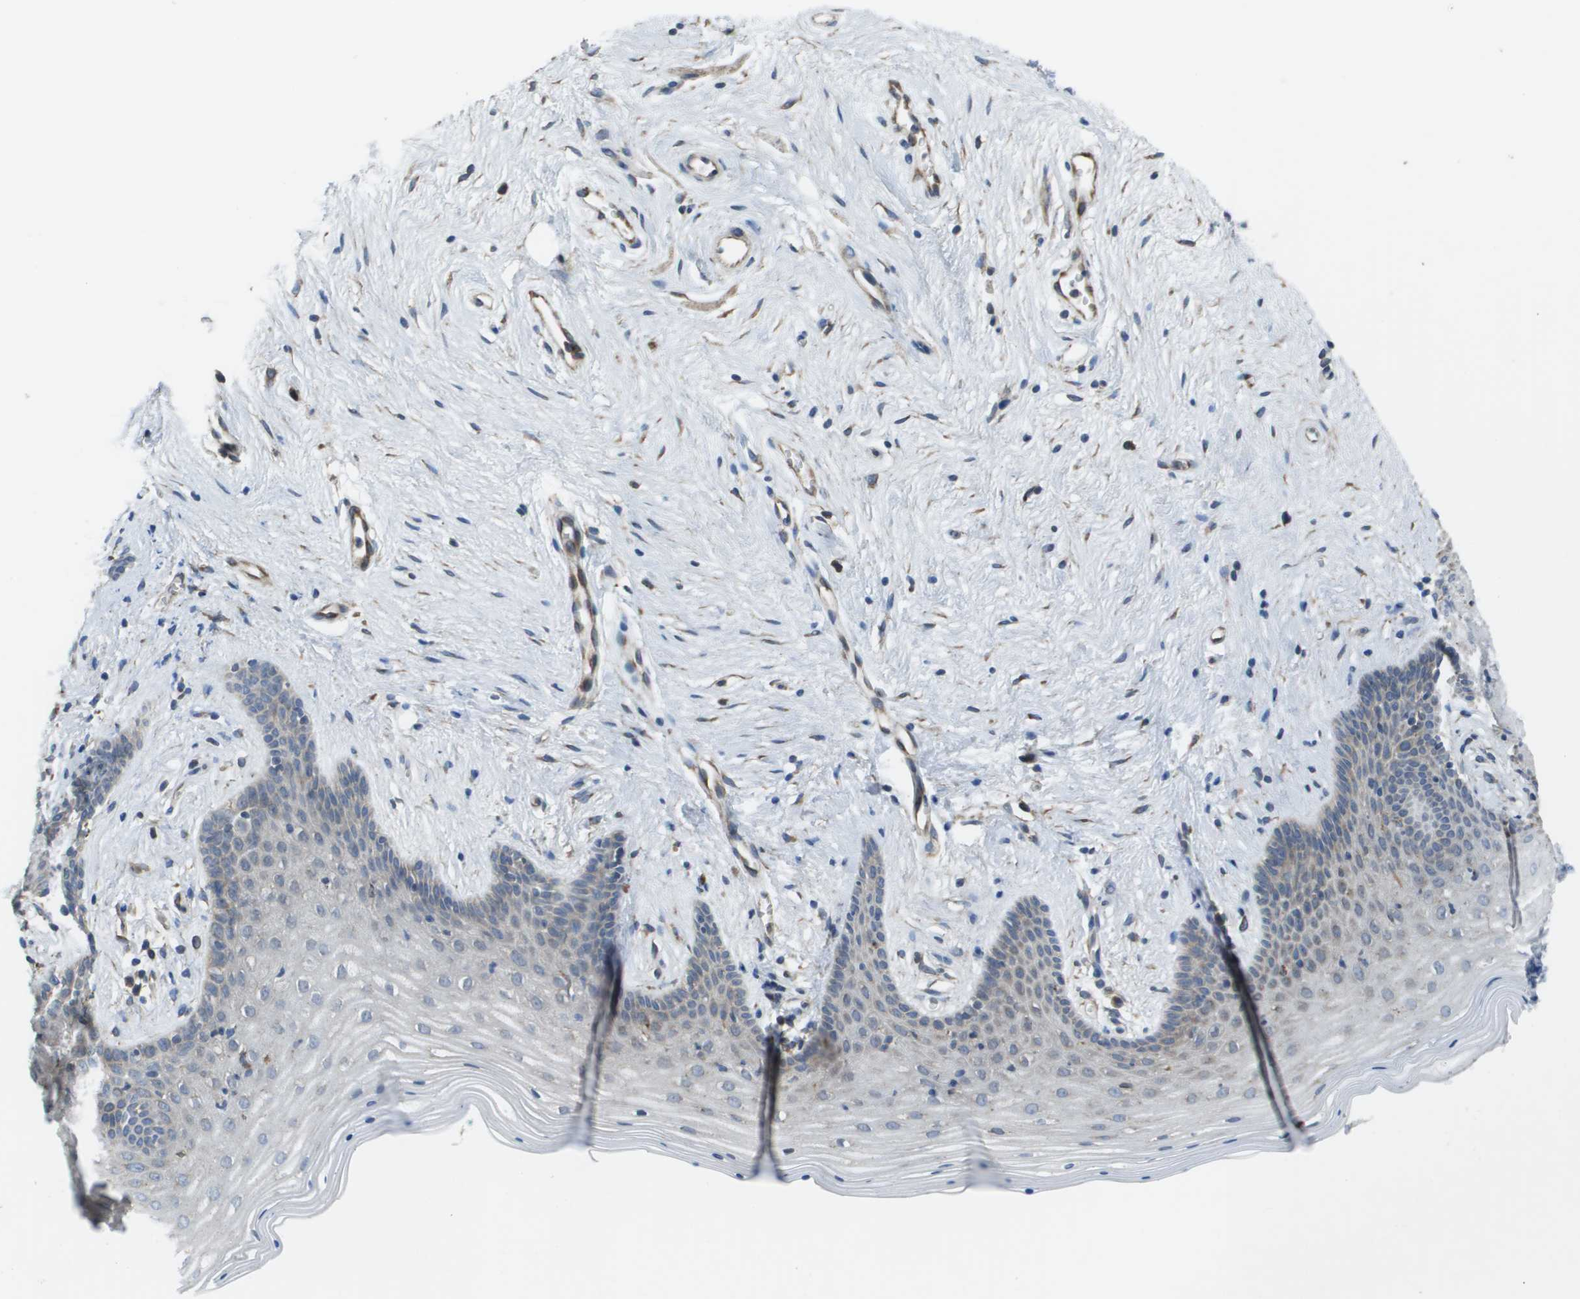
{"staining": {"intensity": "weak", "quantity": "25%-75%", "location": "cytoplasmic/membranous"}, "tissue": "vagina", "cell_type": "Squamous epithelial cells", "image_type": "normal", "snomed": [{"axis": "morphology", "description": "Normal tissue, NOS"}, {"axis": "topography", "description": "Vagina"}], "caption": "Benign vagina displays weak cytoplasmic/membranous positivity in approximately 25%-75% of squamous epithelial cells.", "gene": "CLCN2", "patient": {"sex": "female", "age": 44}}